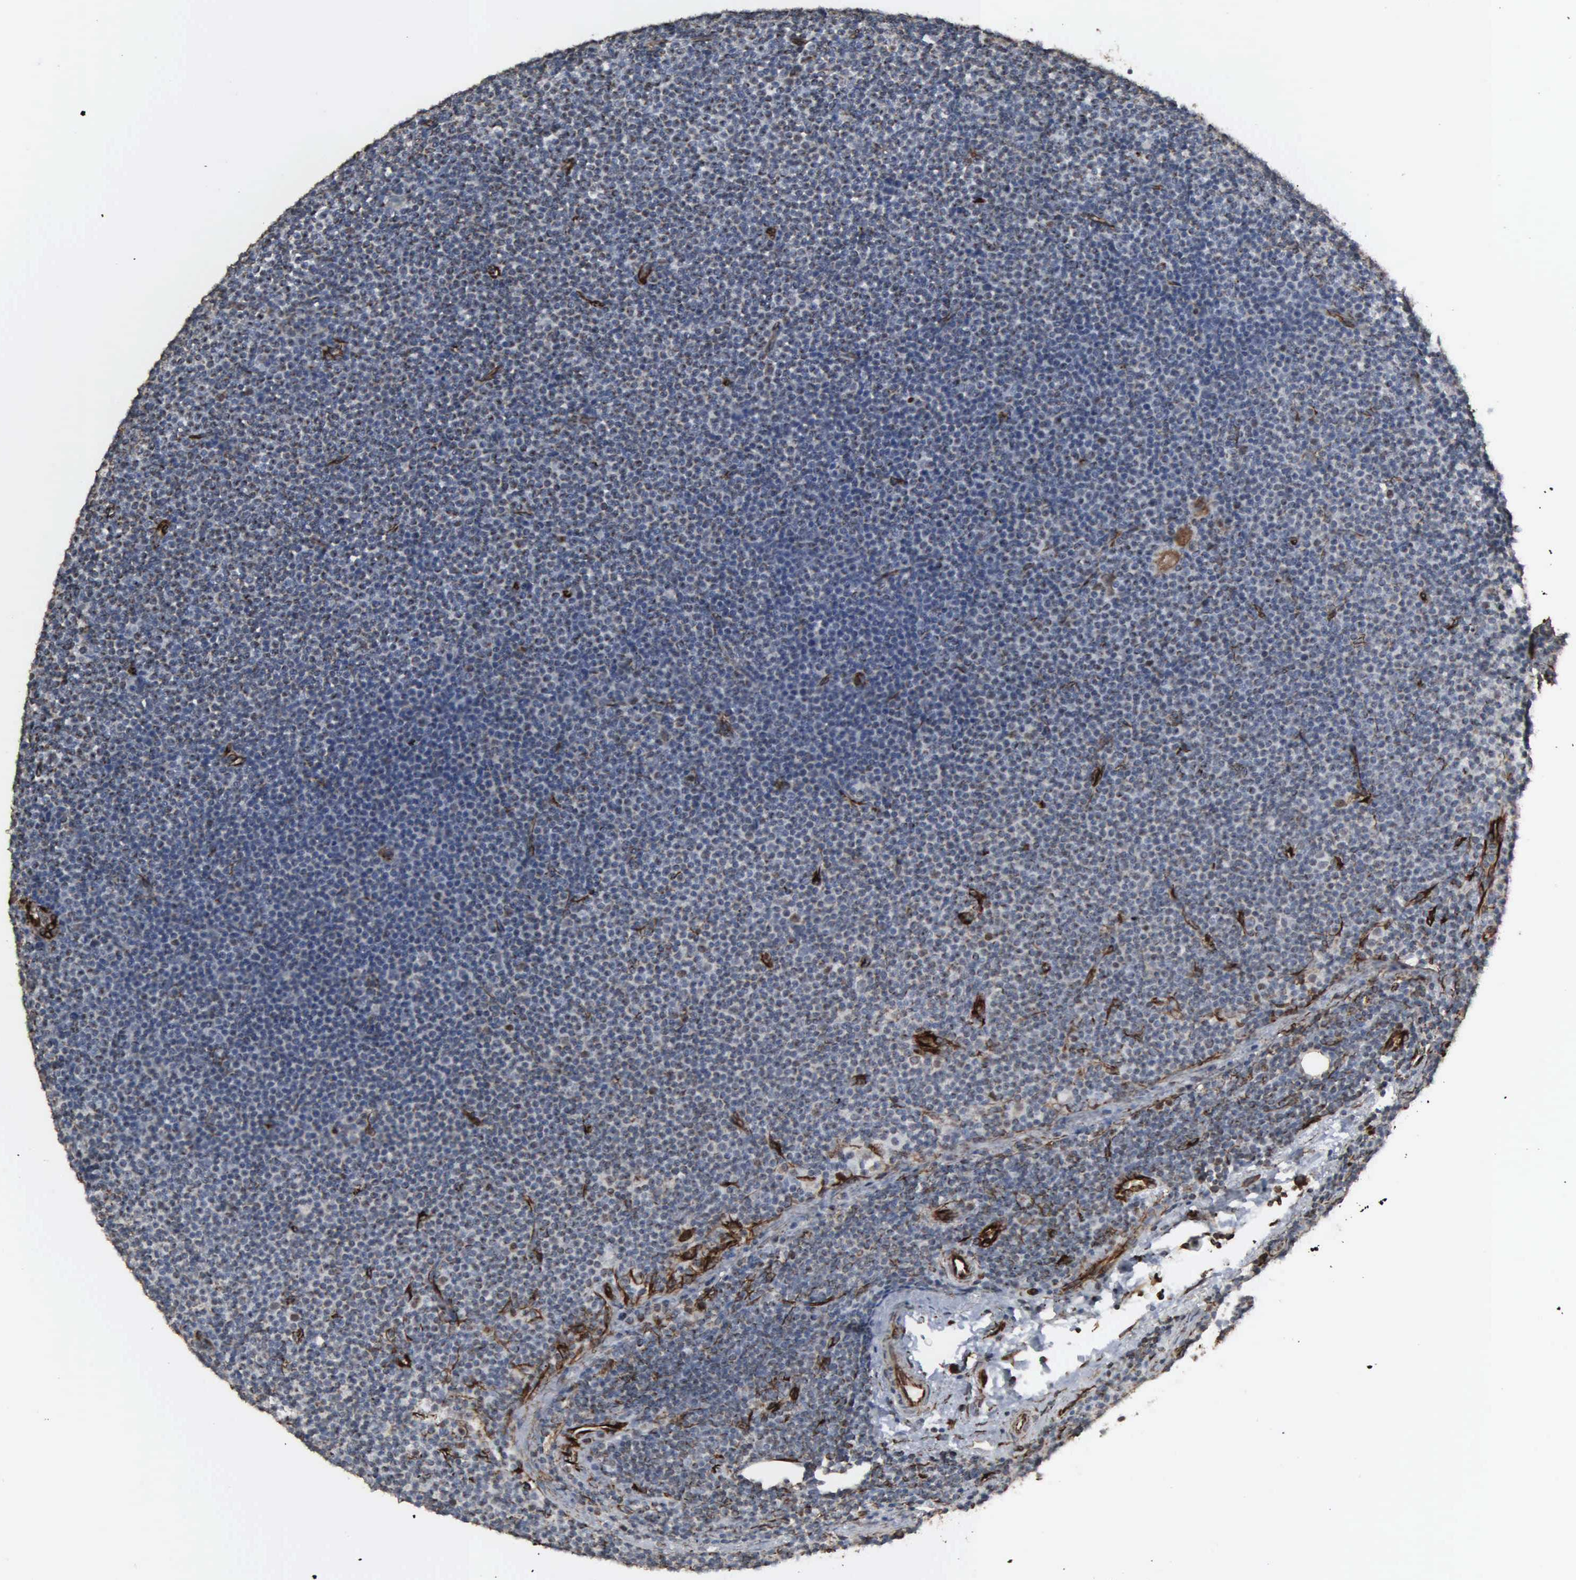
{"staining": {"intensity": "moderate", "quantity": "<25%", "location": "nuclear"}, "tissue": "lymphoma", "cell_type": "Tumor cells", "image_type": "cancer", "snomed": [{"axis": "morphology", "description": "Malignant lymphoma, non-Hodgkin's type, Low grade"}, {"axis": "topography", "description": "Lymph node"}], "caption": "Human low-grade malignant lymphoma, non-Hodgkin's type stained with a brown dye displays moderate nuclear positive expression in approximately <25% of tumor cells.", "gene": "CCNE1", "patient": {"sex": "female", "age": 69}}